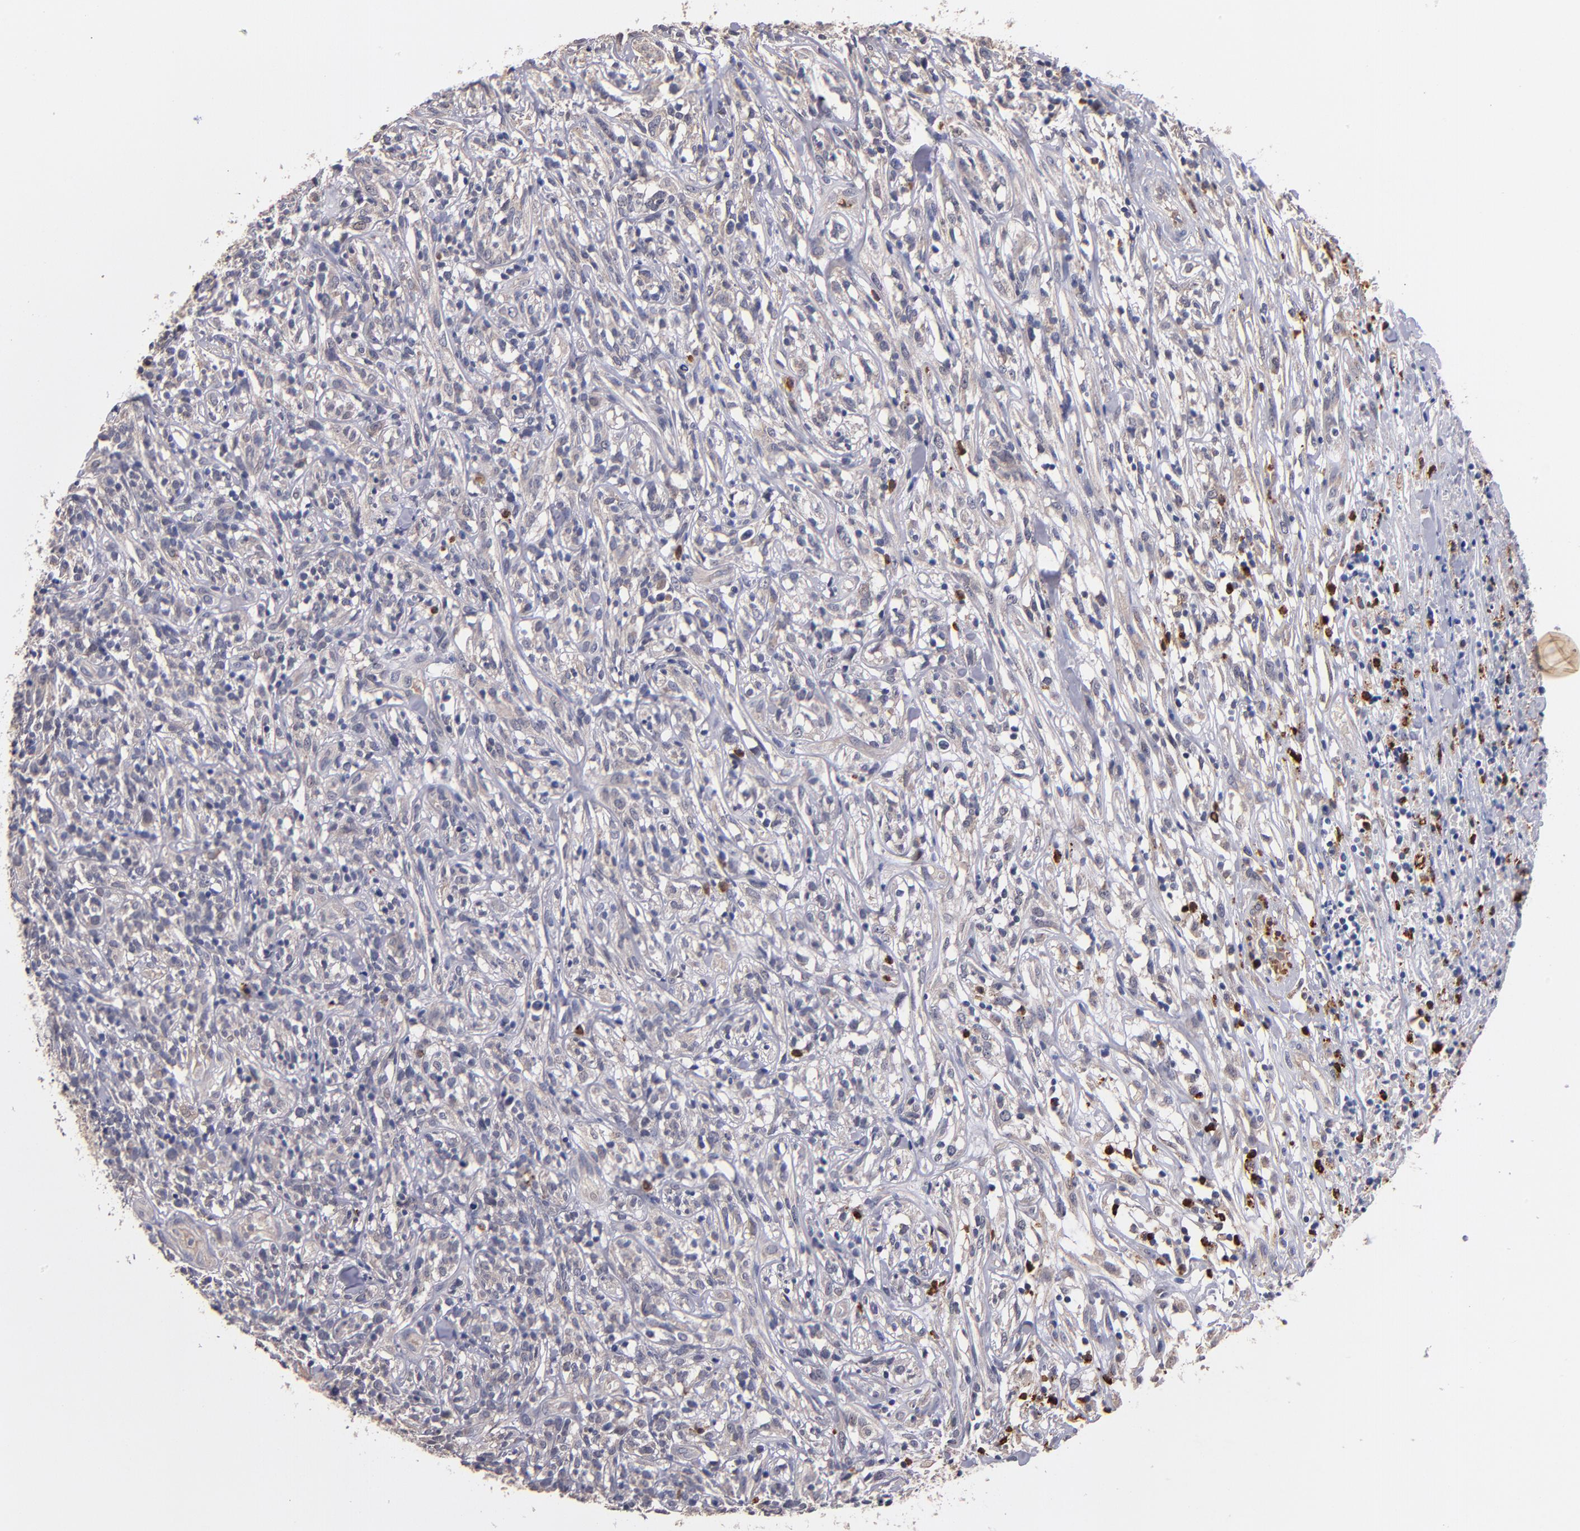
{"staining": {"intensity": "negative", "quantity": "none", "location": "none"}, "tissue": "lymphoma", "cell_type": "Tumor cells", "image_type": "cancer", "snomed": [{"axis": "morphology", "description": "Malignant lymphoma, non-Hodgkin's type, High grade"}, {"axis": "topography", "description": "Lymph node"}], "caption": "This is an immunohistochemistry (IHC) image of human lymphoma. There is no staining in tumor cells.", "gene": "TTLL12", "patient": {"sex": "female", "age": 73}}